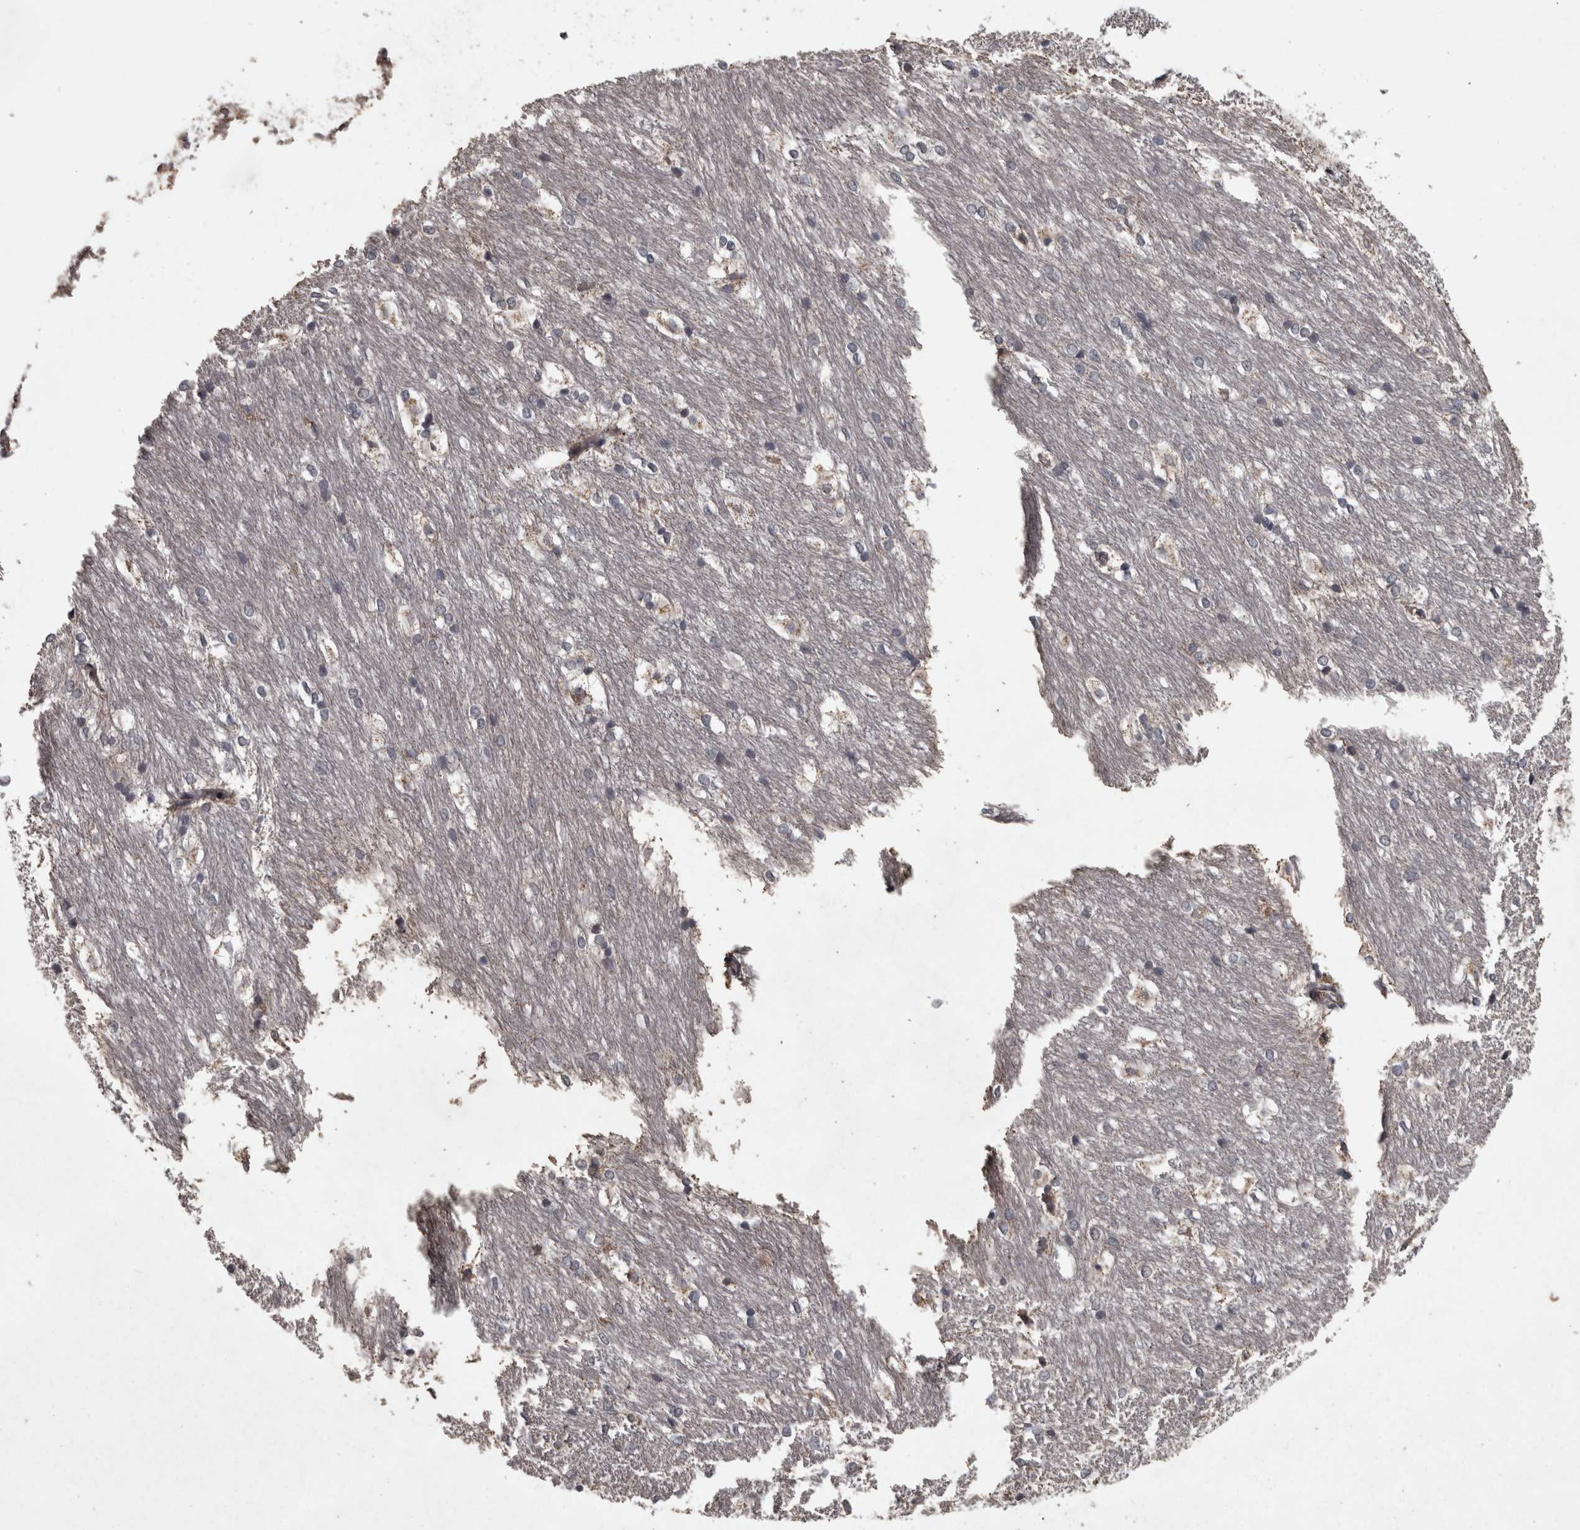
{"staining": {"intensity": "moderate", "quantity": "<25%", "location": "cytoplasmic/membranous"}, "tissue": "caudate", "cell_type": "Glial cells", "image_type": "normal", "snomed": [{"axis": "morphology", "description": "Normal tissue, NOS"}, {"axis": "topography", "description": "Lateral ventricle wall"}], "caption": "The photomicrograph shows staining of benign caudate, revealing moderate cytoplasmic/membranous protein expression (brown color) within glial cells. (Brightfield microscopy of DAB IHC at high magnification).", "gene": "PCDH17", "patient": {"sex": "female", "age": 19}}